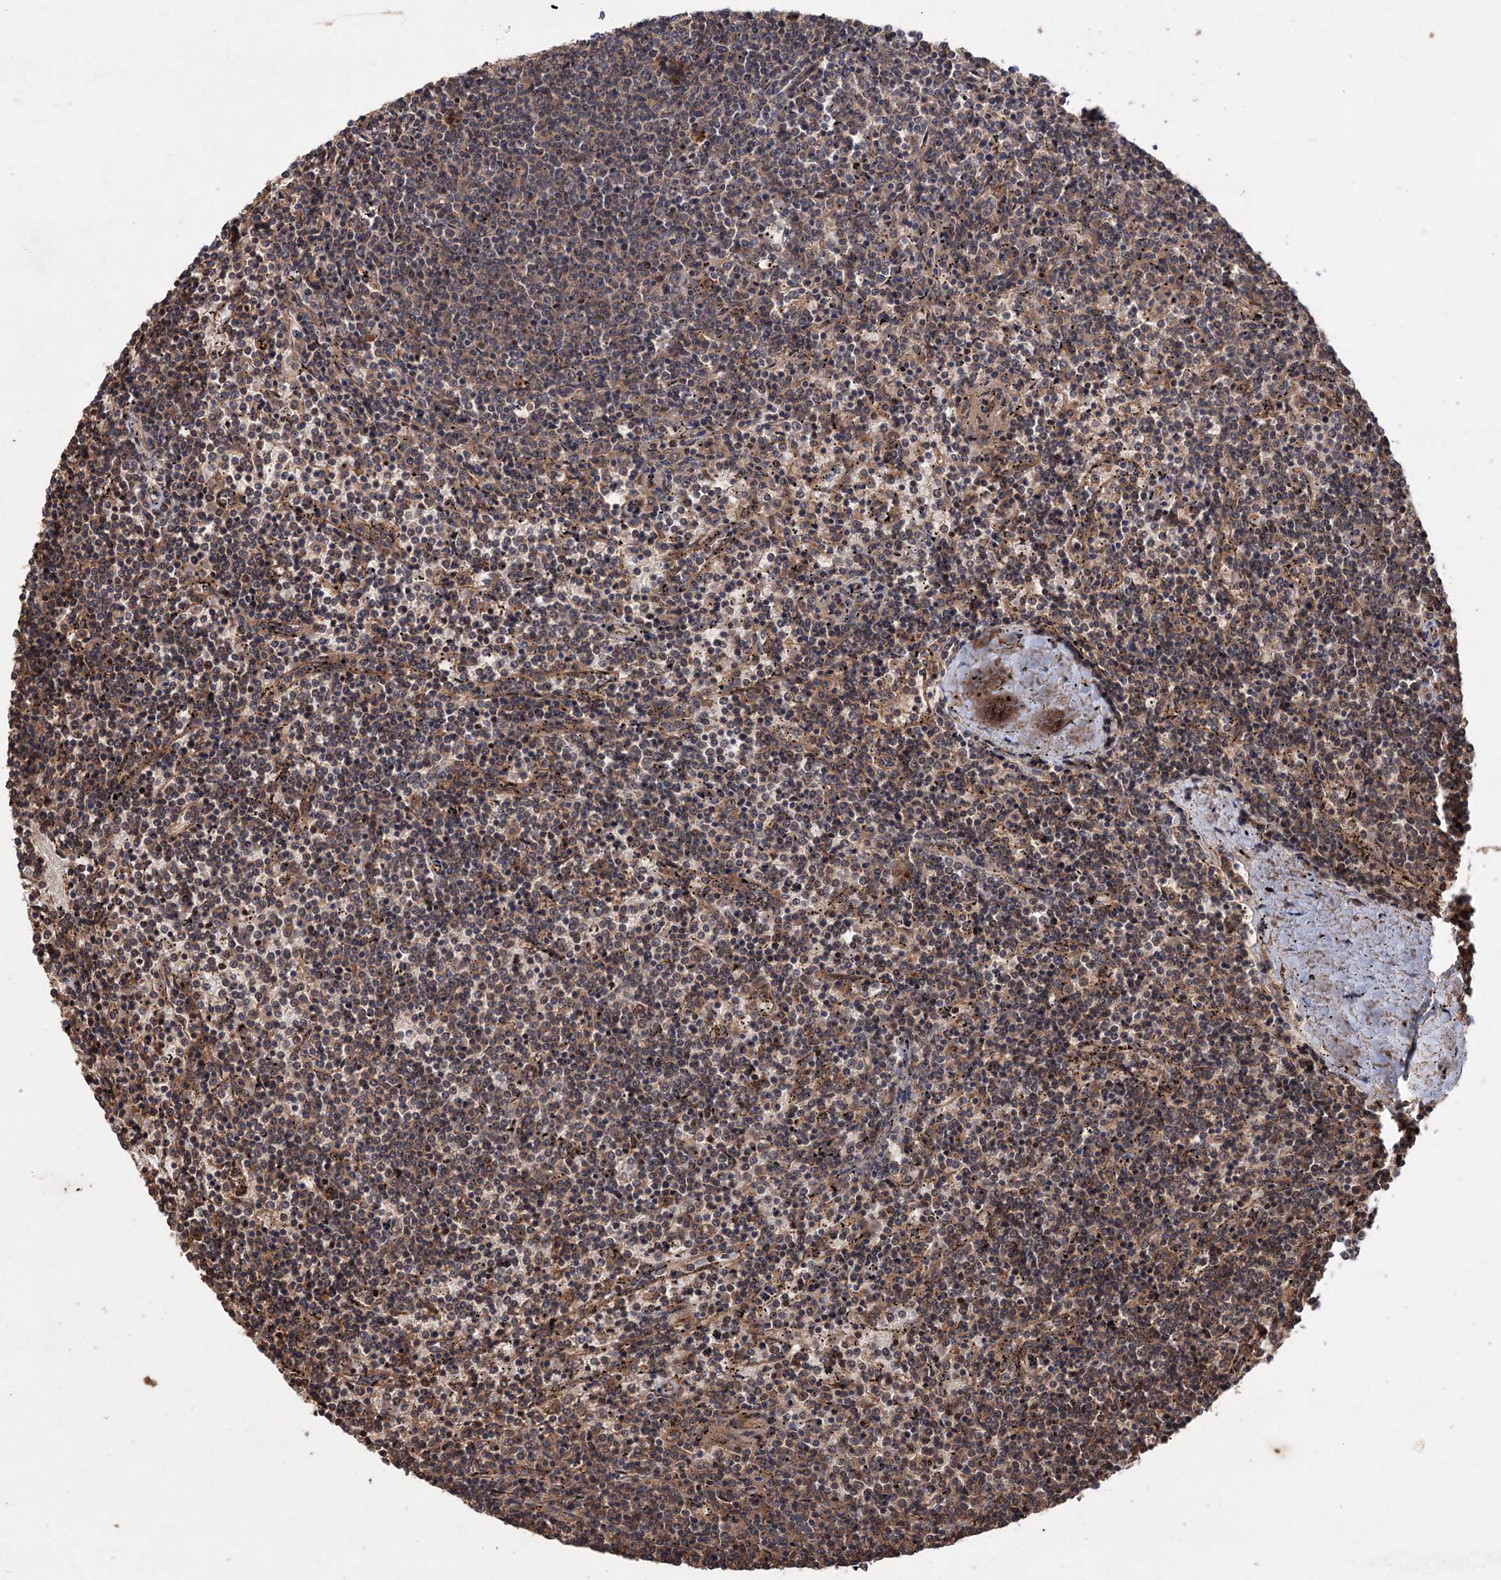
{"staining": {"intensity": "weak", "quantity": "25%-75%", "location": "cytoplasmic/membranous"}, "tissue": "lymphoma", "cell_type": "Tumor cells", "image_type": "cancer", "snomed": [{"axis": "morphology", "description": "Malignant lymphoma, non-Hodgkin's type, Low grade"}, {"axis": "topography", "description": "Spleen"}], "caption": "The histopathology image demonstrates immunohistochemical staining of lymphoma. There is weak cytoplasmic/membranous staining is seen in approximately 25%-75% of tumor cells.", "gene": "ADK", "patient": {"sex": "female", "age": 50}}